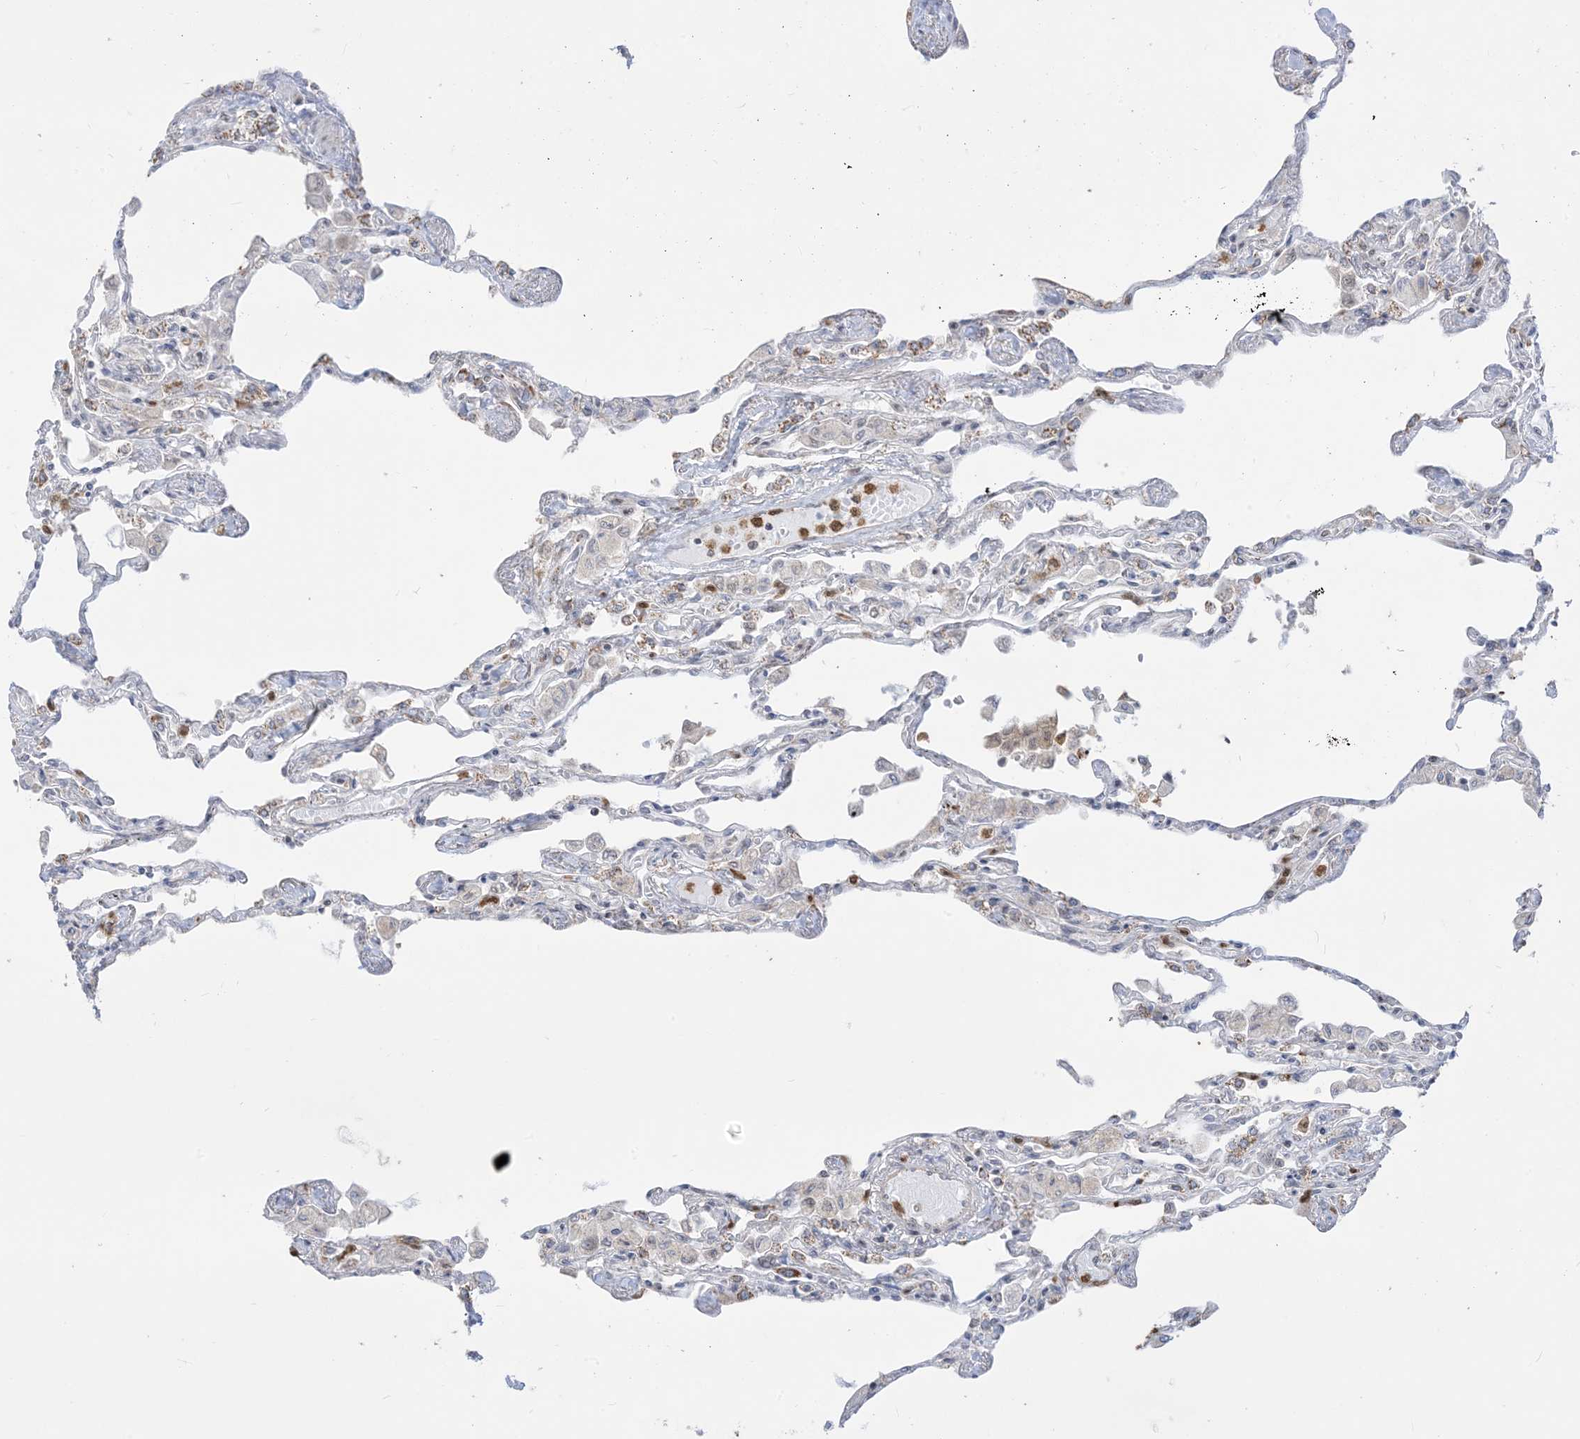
{"staining": {"intensity": "weak", "quantity": "<25%", "location": "cytoplasmic/membranous"}, "tissue": "lung", "cell_type": "Alveolar cells", "image_type": "normal", "snomed": [{"axis": "morphology", "description": "Normal tissue, NOS"}, {"axis": "topography", "description": "Bronchus"}, {"axis": "topography", "description": "Lung"}], "caption": "This is an immunohistochemistry (IHC) histopathology image of benign human lung. There is no expression in alveolar cells.", "gene": "KANSL3", "patient": {"sex": "female", "age": 49}}